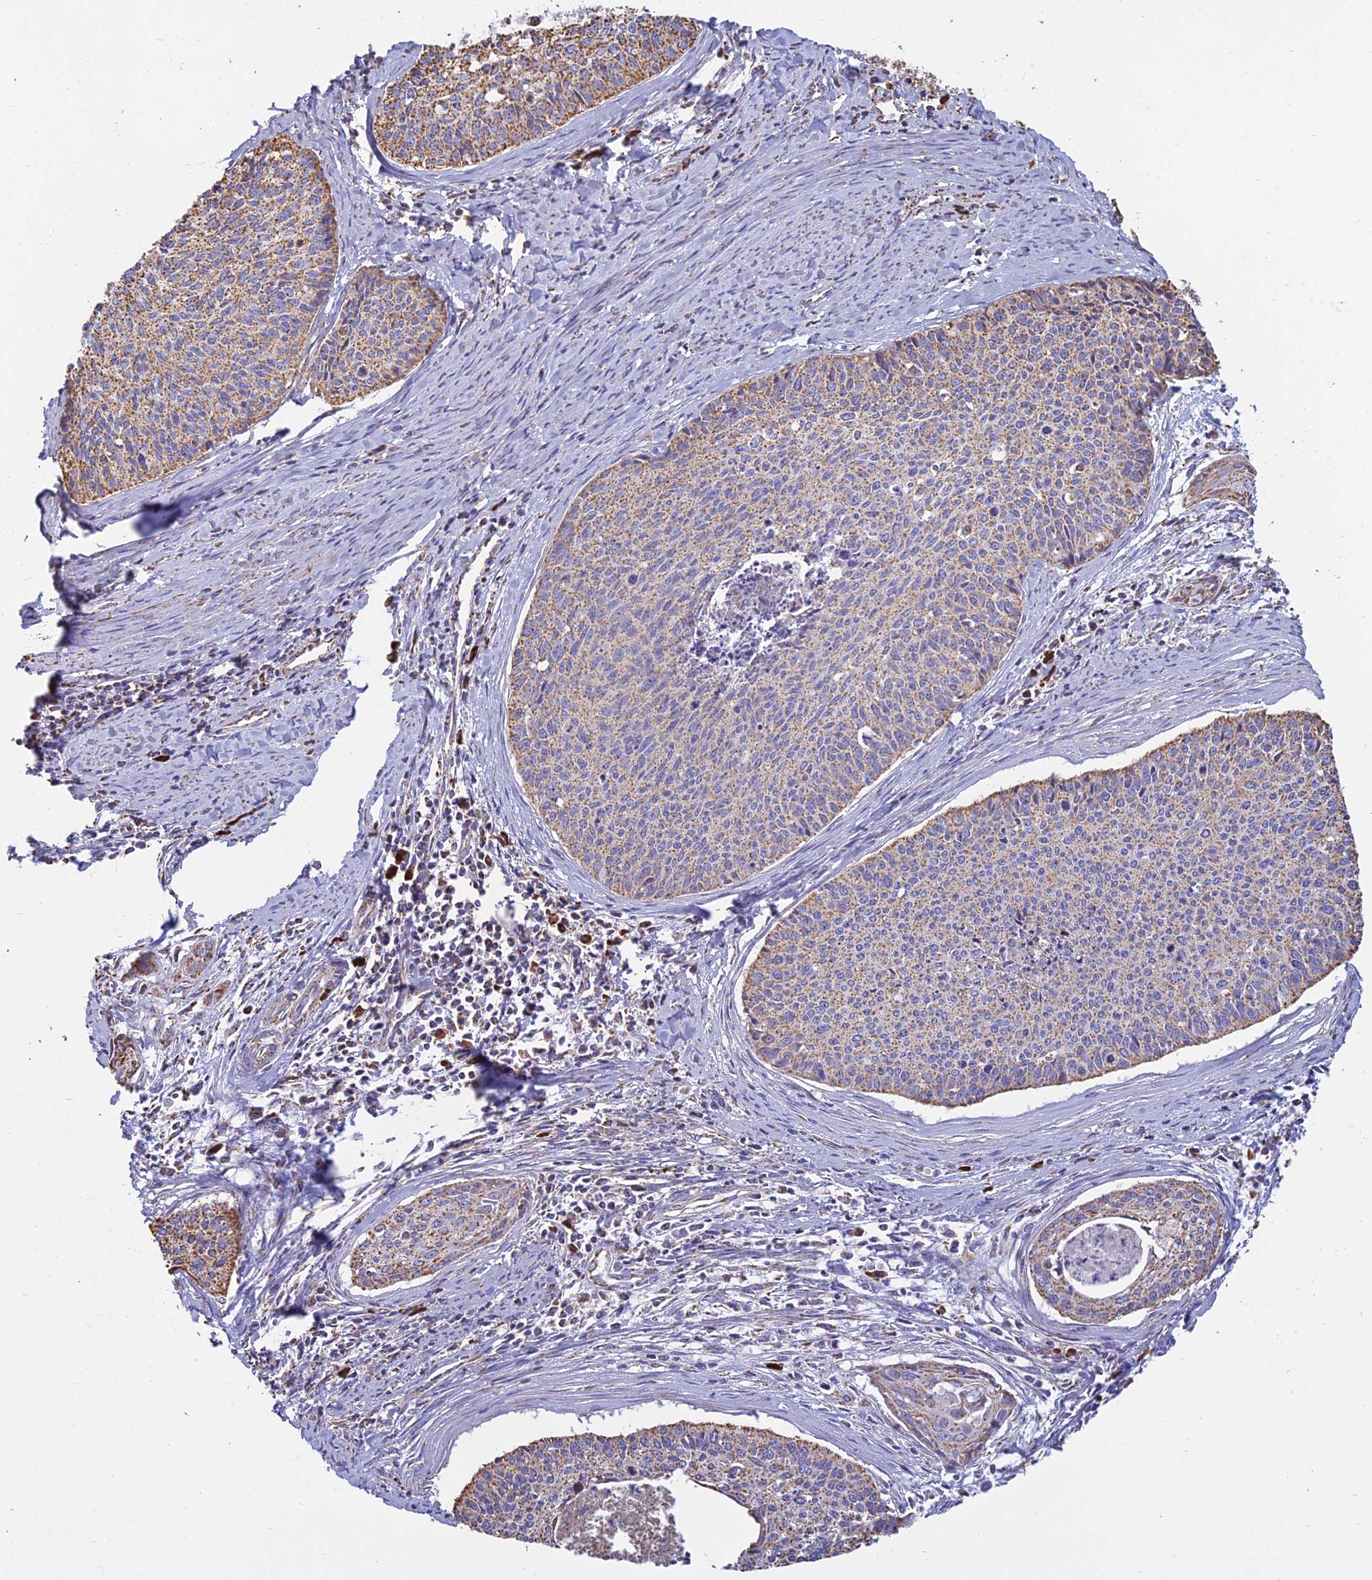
{"staining": {"intensity": "moderate", "quantity": ">75%", "location": "cytoplasmic/membranous"}, "tissue": "cervical cancer", "cell_type": "Tumor cells", "image_type": "cancer", "snomed": [{"axis": "morphology", "description": "Squamous cell carcinoma, NOS"}, {"axis": "topography", "description": "Cervix"}], "caption": "Cervical cancer (squamous cell carcinoma) tissue shows moderate cytoplasmic/membranous staining in approximately >75% of tumor cells", "gene": "OR2W3", "patient": {"sex": "female", "age": 55}}